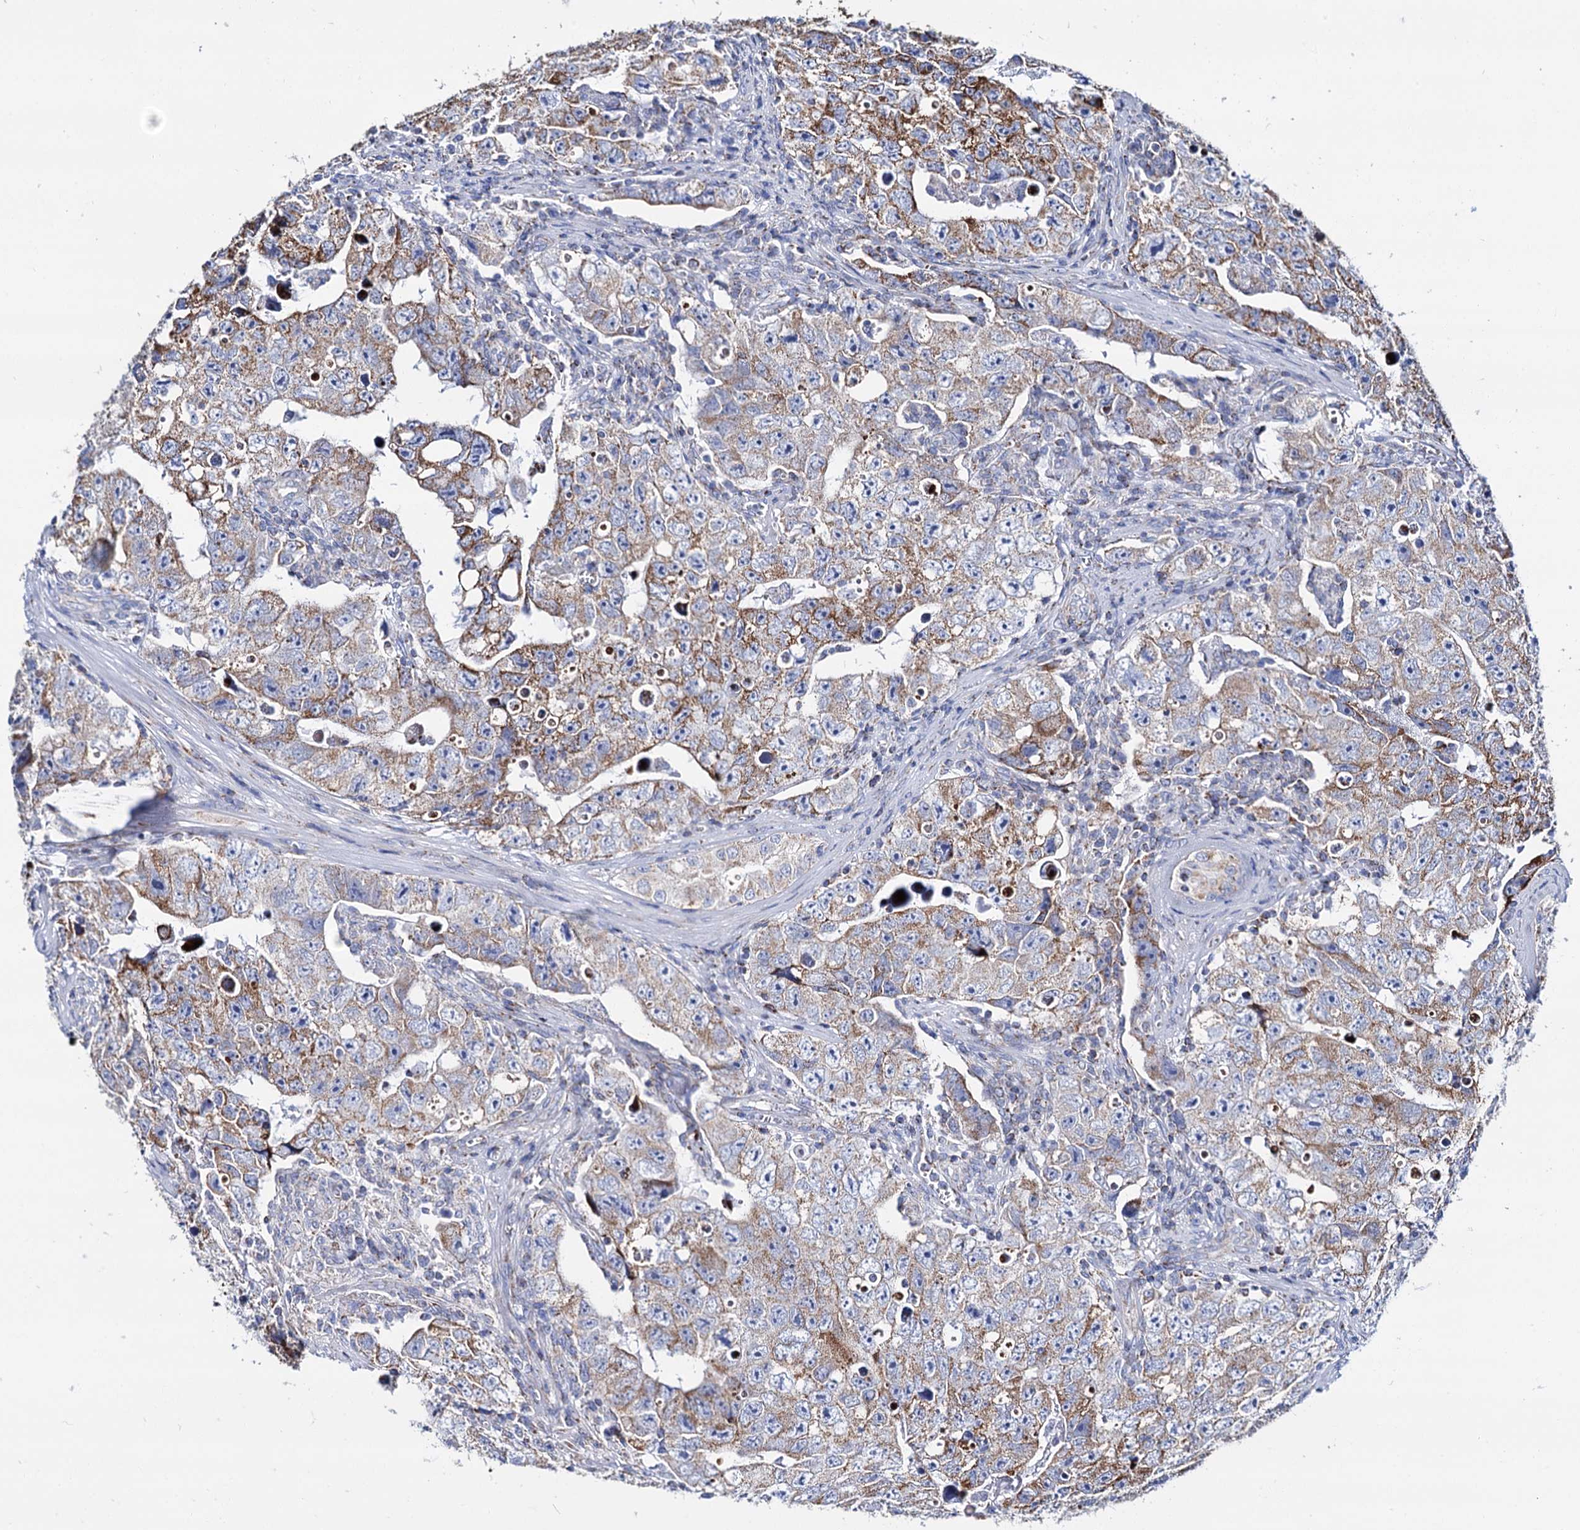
{"staining": {"intensity": "moderate", "quantity": "25%-75%", "location": "cytoplasmic/membranous"}, "tissue": "testis cancer", "cell_type": "Tumor cells", "image_type": "cancer", "snomed": [{"axis": "morphology", "description": "Carcinoma, Embryonal, NOS"}, {"axis": "topography", "description": "Testis"}], "caption": "A medium amount of moderate cytoplasmic/membranous expression is seen in approximately 25%-75% of tumor cells in testis cancer tissue. (DAB = brown stain, brightfield microscopy at high magnification).", "gene": "UBASH3B", "patient": {"sex": "male", "age": 17}}